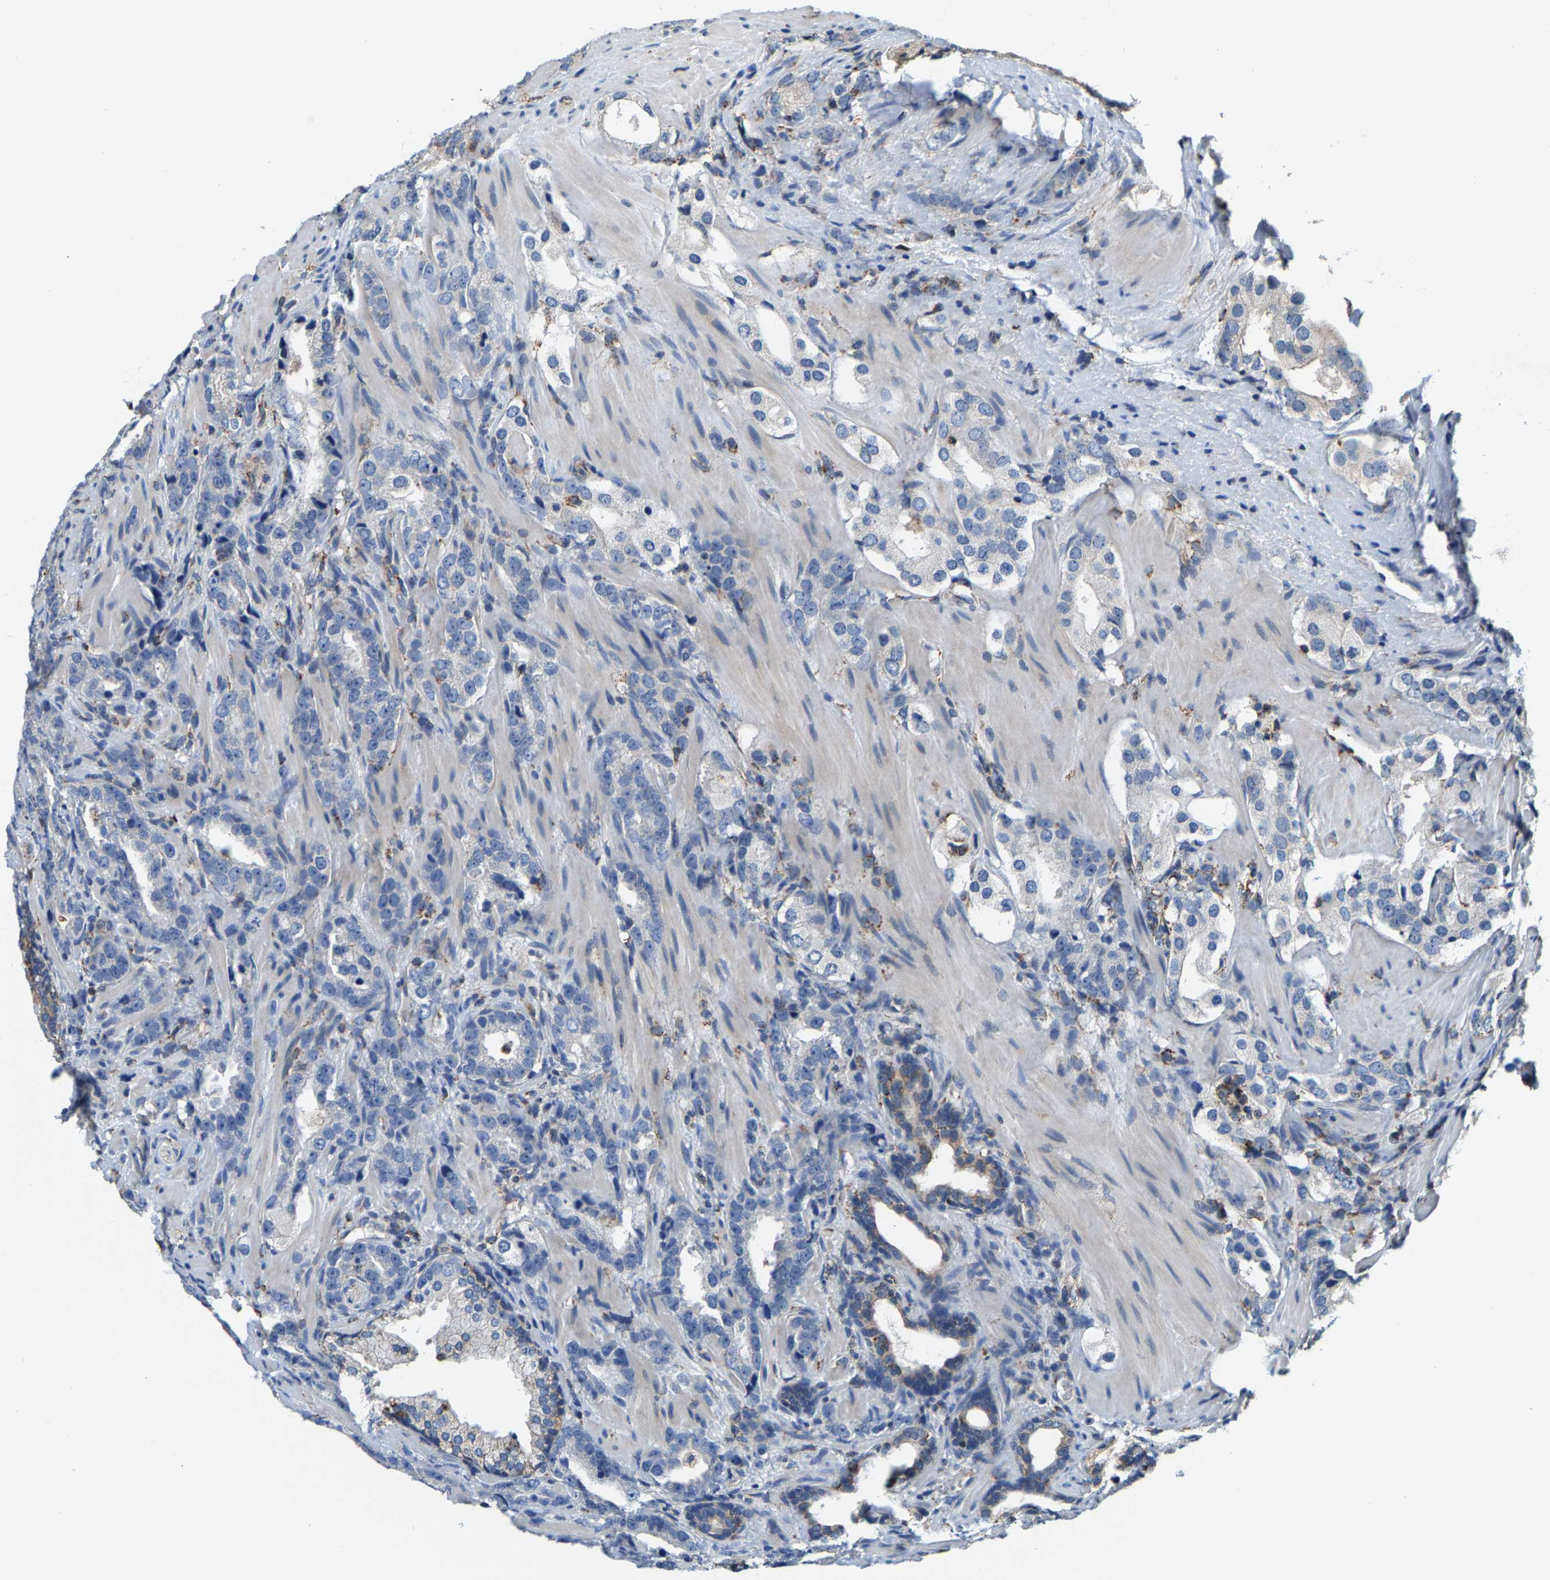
{"staining": {"intensity": "negative", "quantity": "none", "location": "none"}, "tissue": "prostate cancer", "cell_type": "Tumor cells", "image_type": "cancer", "snomed": [{"axis": "morphology", "description": "Adenocarcinoma, High grade"}, {"axis": "topography", "description": "Prostate"}], "caption": "Tumor cells are negative for brown protein staining in prostate high-grade adenocarcinoma.", "gene": "SHMT2", "patient": {"sex": "male", "age": 63}}